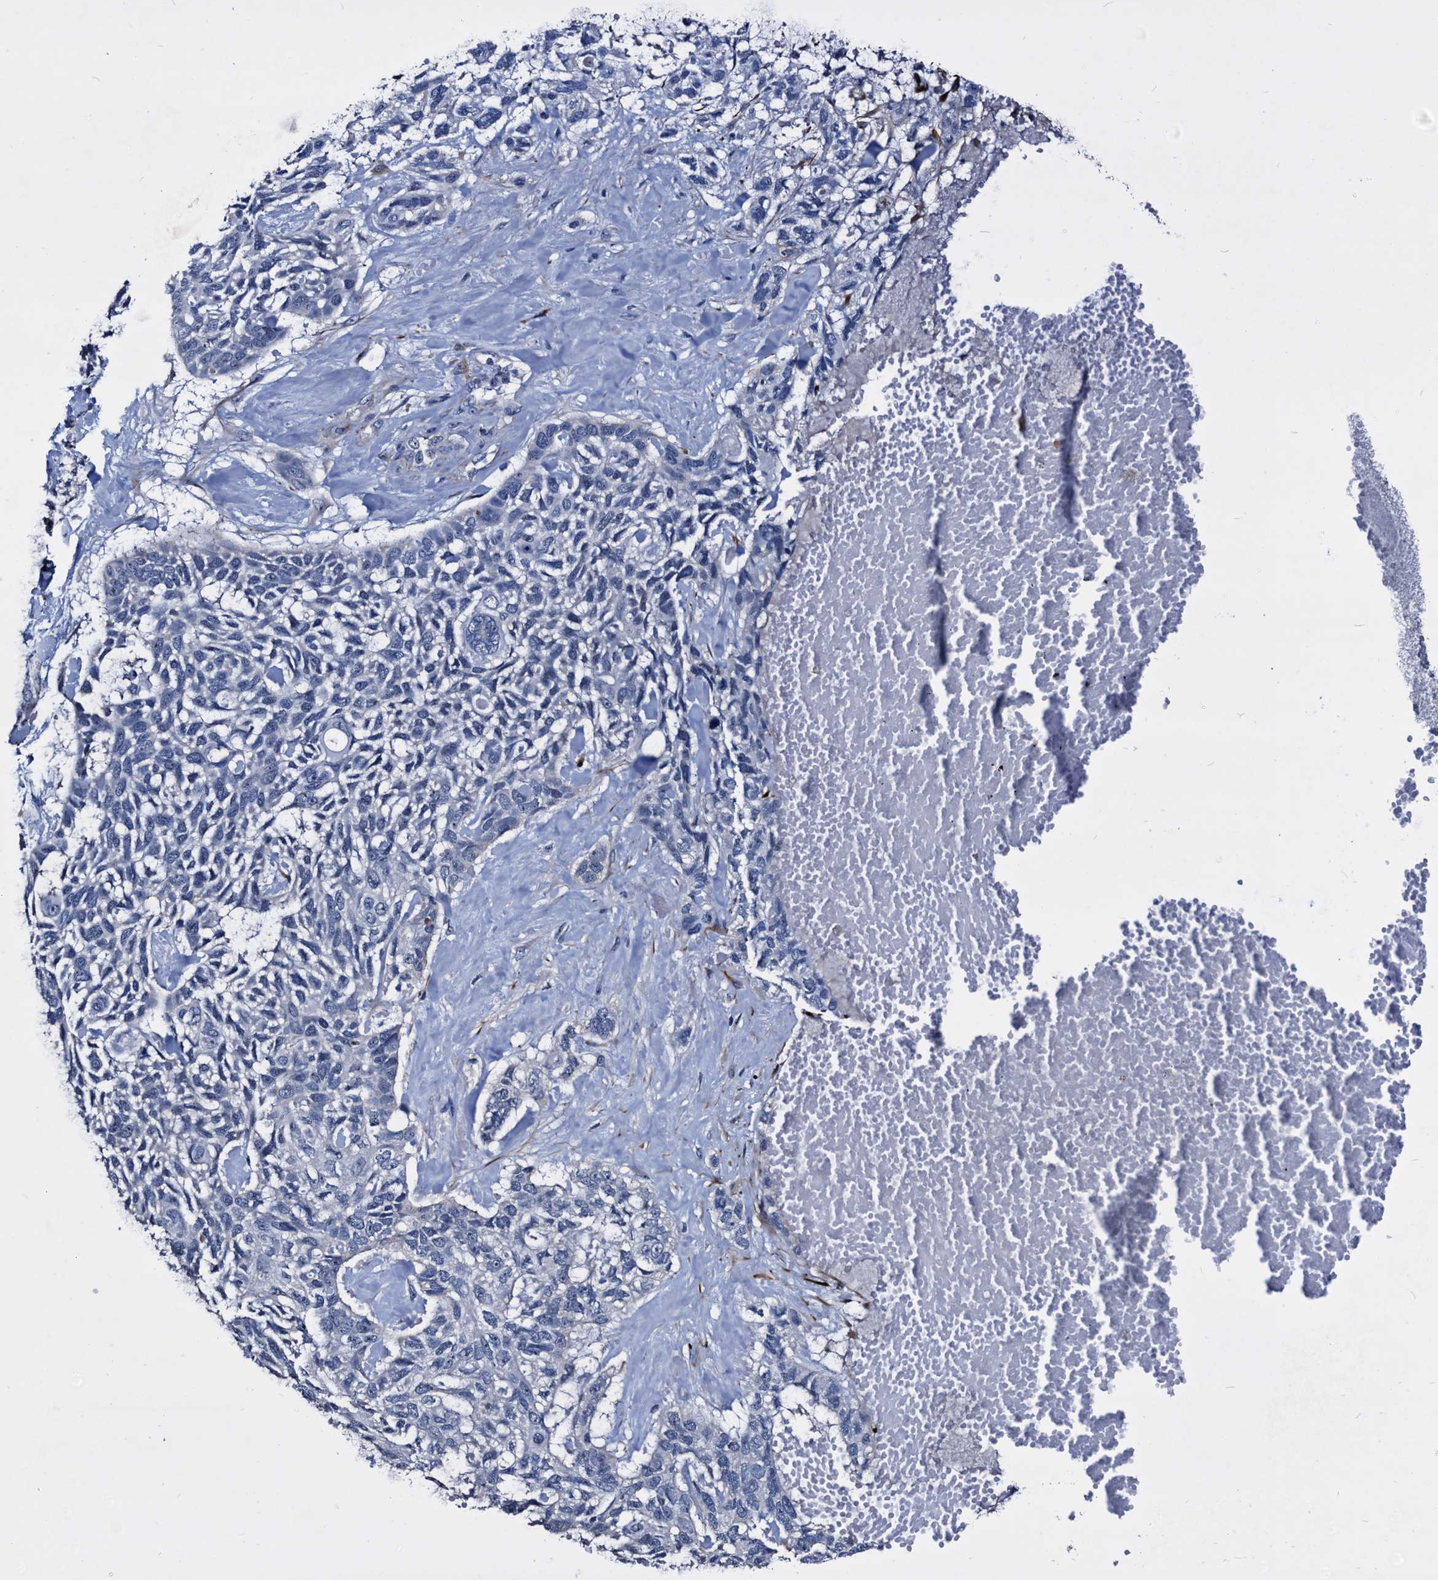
{"staining": {"intensity": "negative", "quantity": "none", "location": "none"}, "tissue": "skin cancer", "cell_type": "Tumor cells", "image_type": "cancer", "snomed": [{"axis": "morphology", "description": "Basal cell carcinoma"}, {"axis": "topography", "description": "Skin"}], "caption": "Photomicrograph shows no significant protein expression in tumor cells of skin cancer (basal cell carcinoma).", "gene": "EMG1", "patient": {"sex": "male", "age": 88}}